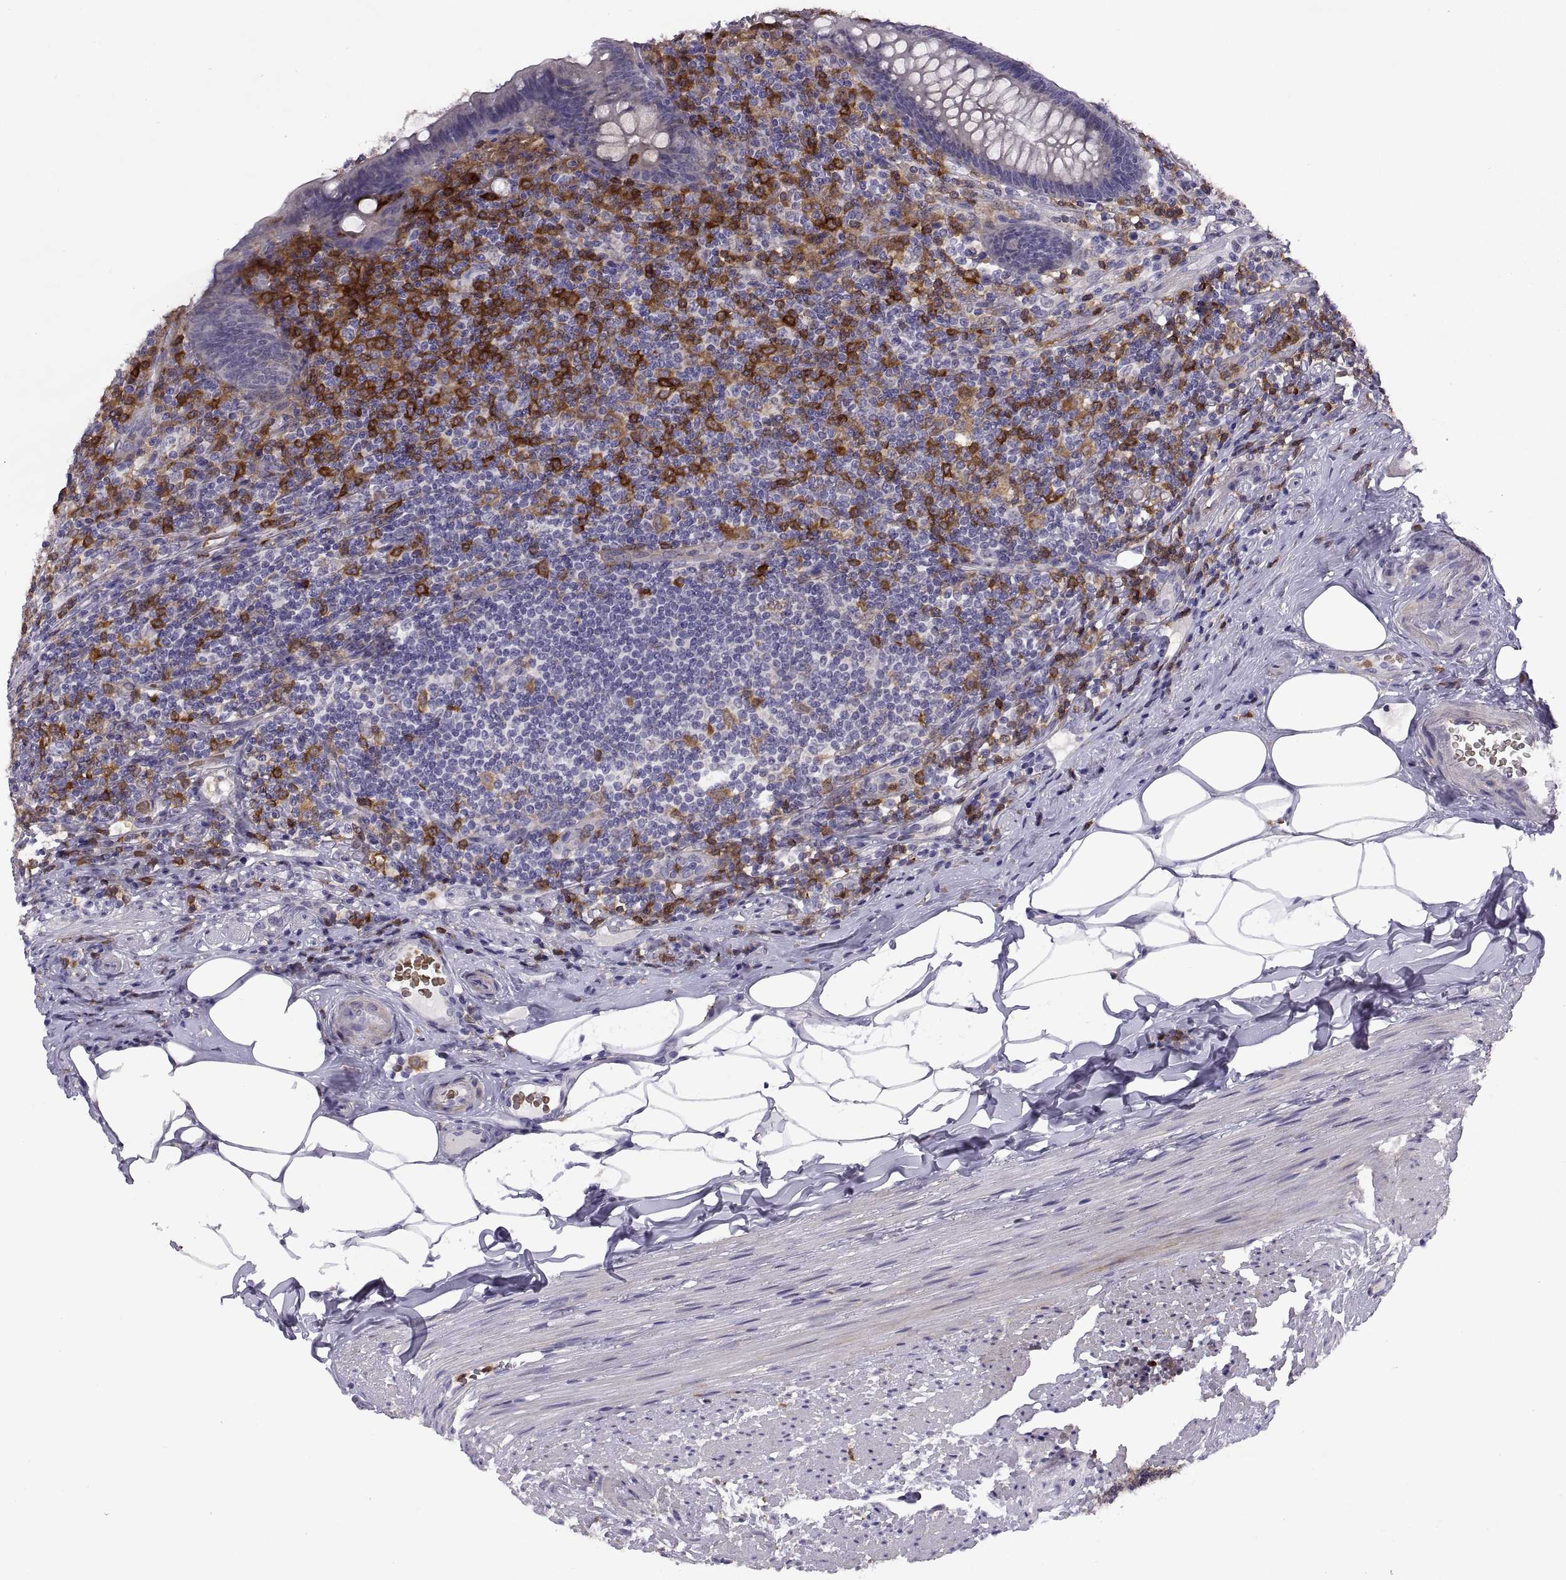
{"staining": {"intensity": "negative", "quantity": "none", "location": "none"}, "tissue": "appendix", "cell_type": "Glandular cells", "image_type": "normal", "snomed": [{"axis": "morphology", "description": "Normal tissue, NOS"}, {"axis": "topography", "description": "Appendix"}], "caption": "There is no significant positivity in glandular cells of appendix.", "gene": "DOK3", "patient": {"sex": "male", "age": 47}}